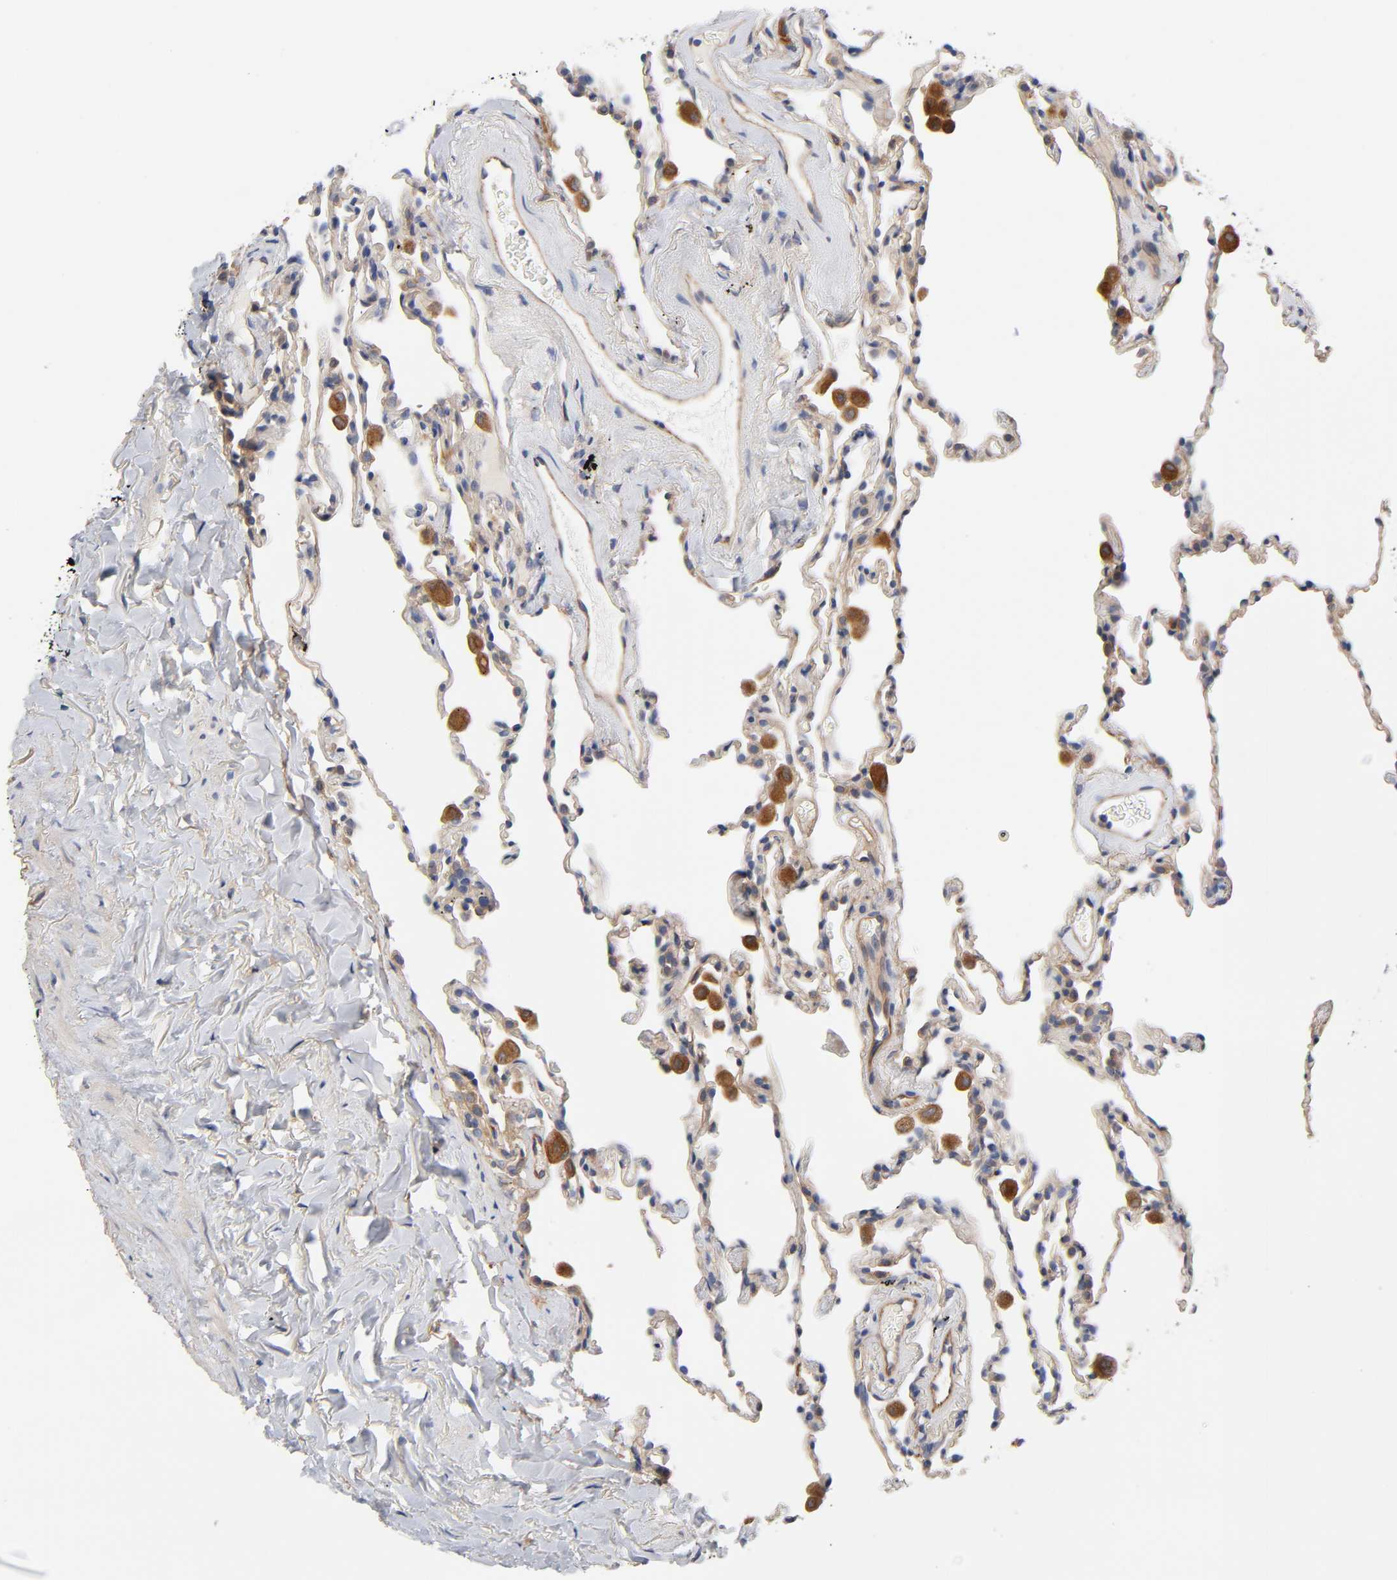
{"staining": {"intensity": "negative", "quantity": "none", "location": "none"}, "tissue": "lung", "cell_type": "Alveolar cells", "image_type": "normal", "snomed": [{"axis": "morphology", "description": "Normal tissue, NOS"}, {"axis": "morphology", "description": "Soft tissue tumor metastatic"}, {"axis": "topography", "description": "Lung"}], "caption": "A photomicrograph of lung stained for a protein demonstrates no brown staining in alveolar cells.", "gene": "RAB13", "patient": {"sex": "male", "age": 59}}